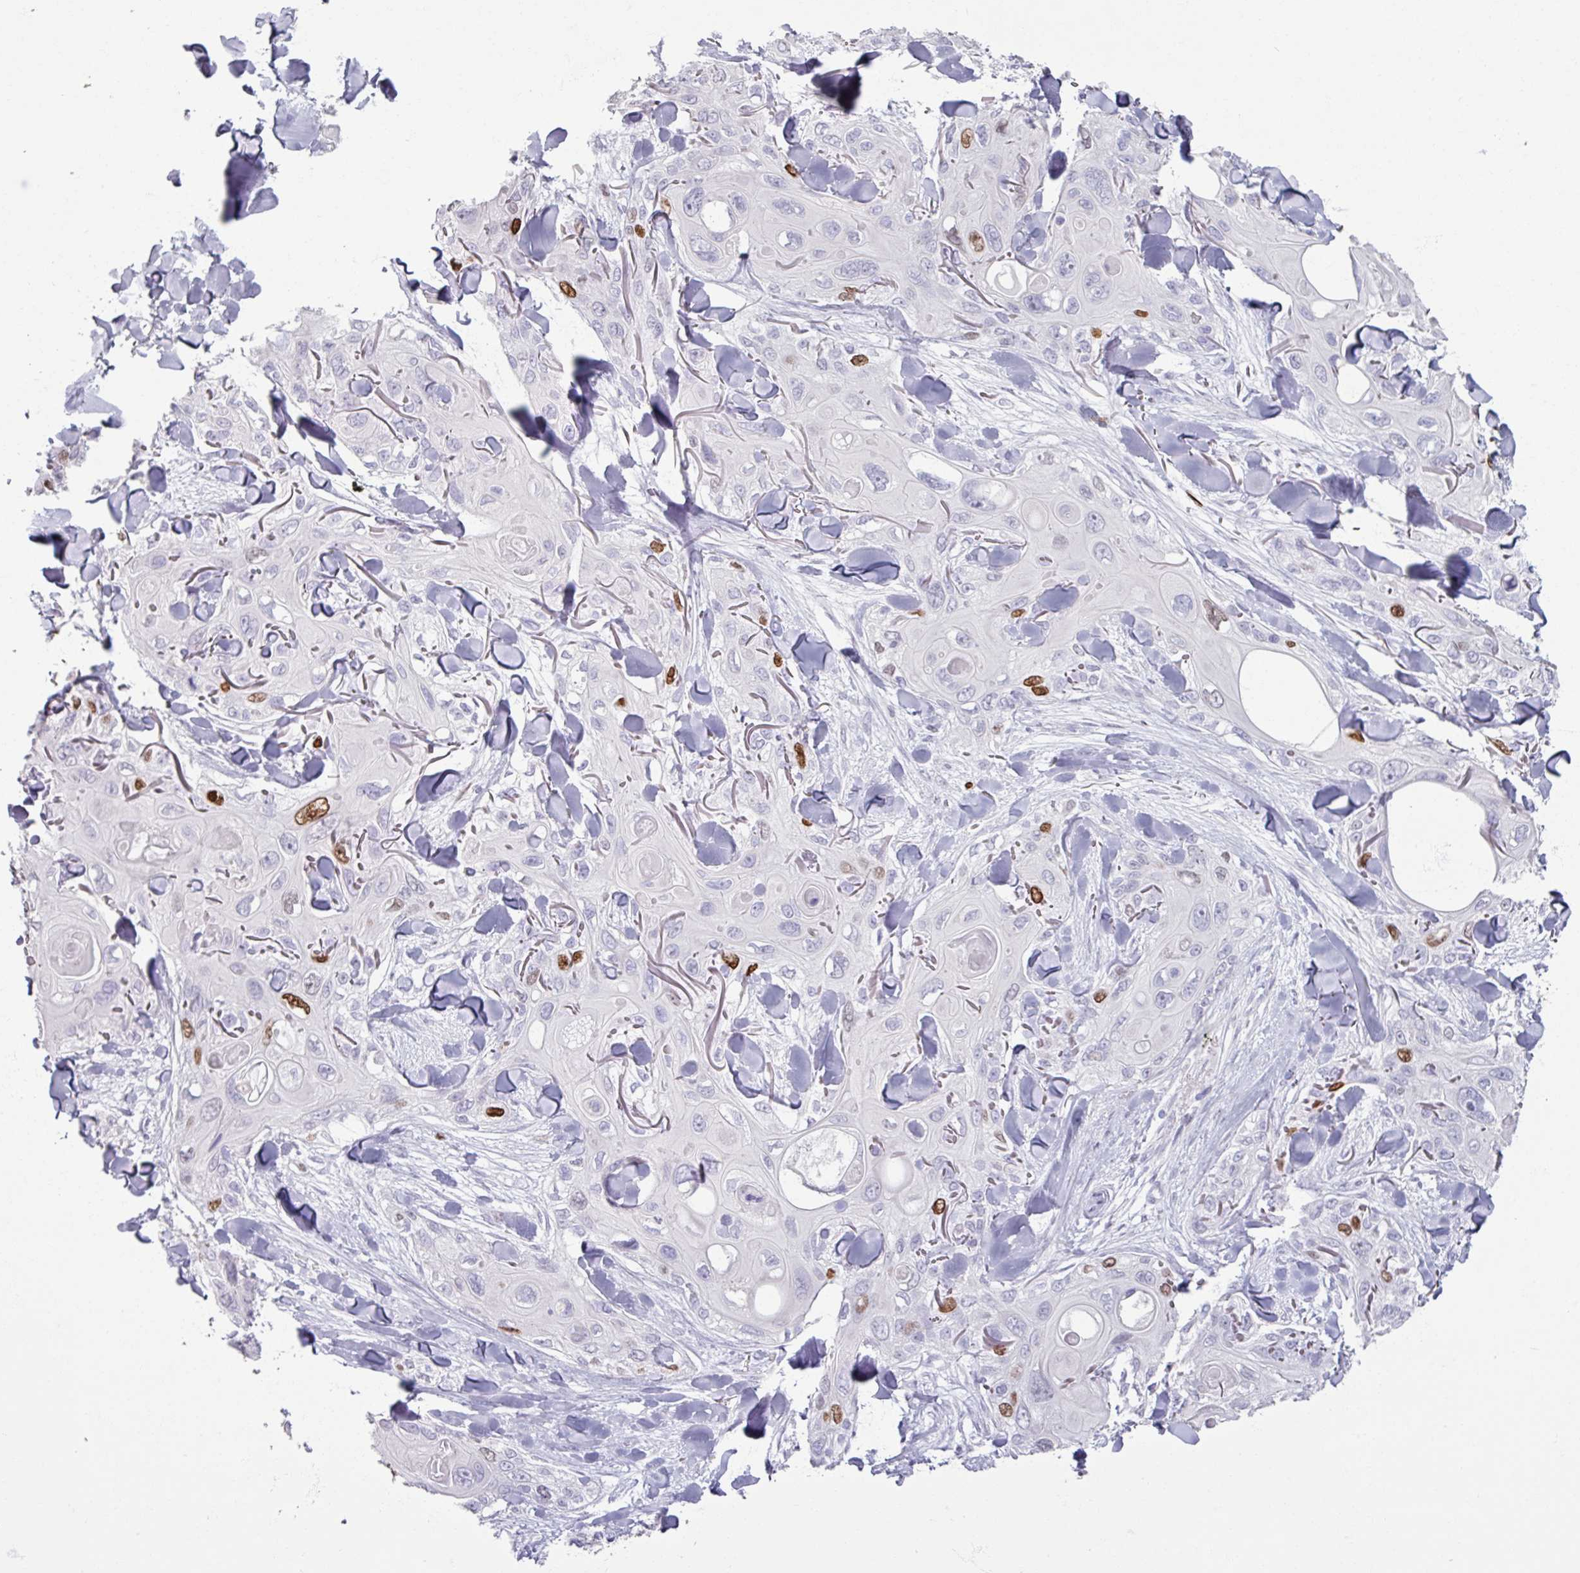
{"staining": {"intensity": "strong", "quantity": "<25%", "location": "nuclear"}, "tissue": "skin cancer", "cell_type": "Tumor cells", "image_type": "cancer", "snomed": [{"axis": "morphology", "description": "Normal tissue, NOS"}, {"axis": "morphology", "description": "Squamous cell carcinoma, NOS"}, {"axis": "topography", "description": "Skin"}], "caption": "Brown immunohistochemical staining in human skin cancer shows strong nuclear expression in about <25% of tumor cells. (DAB IHC, brown staining for protein, blue staining for nuclei).", "gene": "ATAD2", "patient": {"sex": "male", "age": 72}}